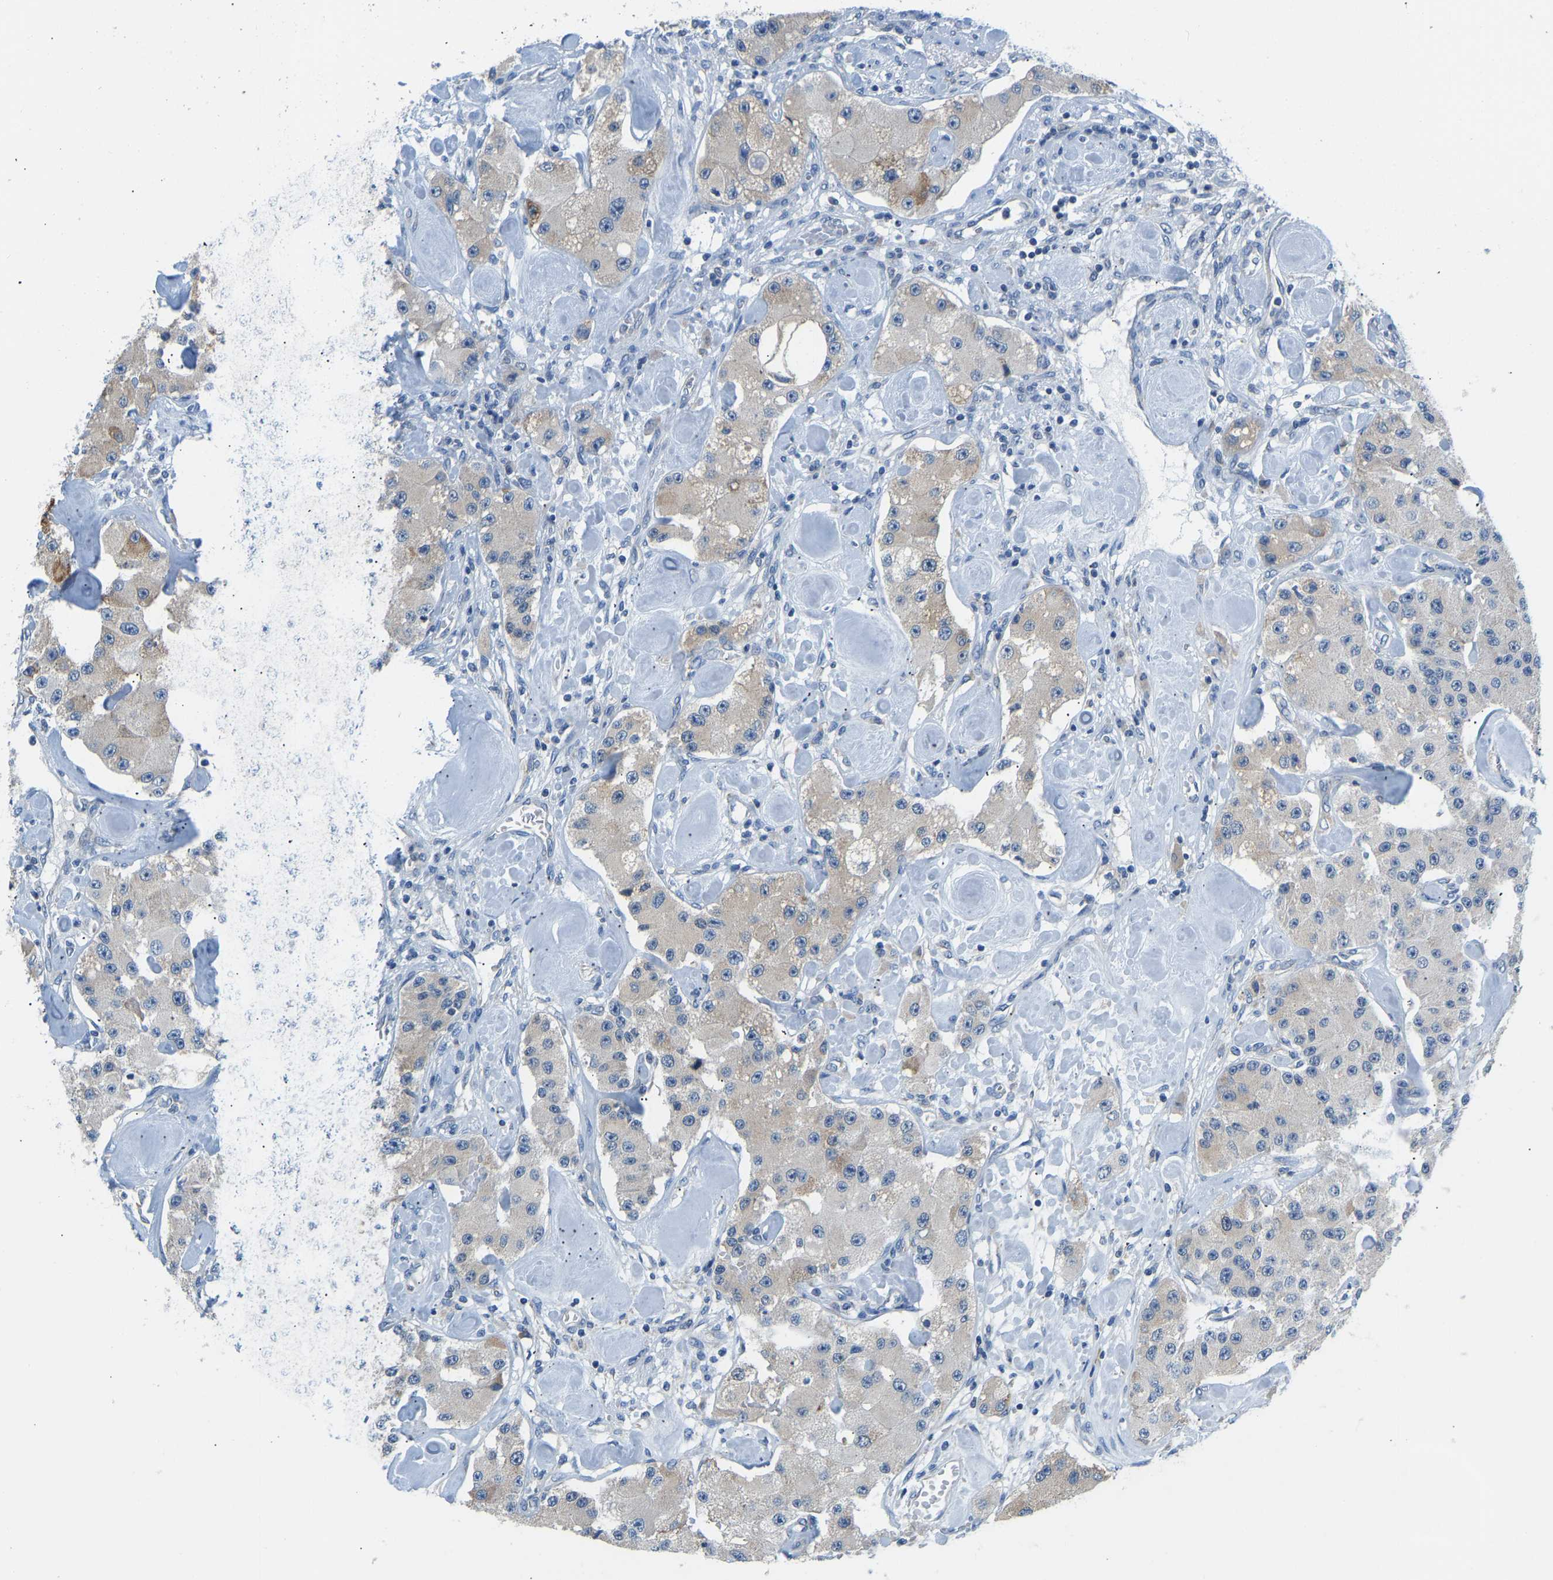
{"staining": {"intensity": "weak", "quantity": "<25%", "location": "cytoplasmic/membranous"}, "tissue": "carcinoid", "cell_type": "Tumor cells", "image_type": "cancer", "snomed": [{"axis": "morphology", "description": "Carcinoid, malignant, NOS"}, {"axis": "topography", "description": "Pancreas"}], "caption": "Tumor cells show no significant protein positivity in carcinoid.", "gene": "VRK1", "patient": {"sex": "male", "age": 41}}